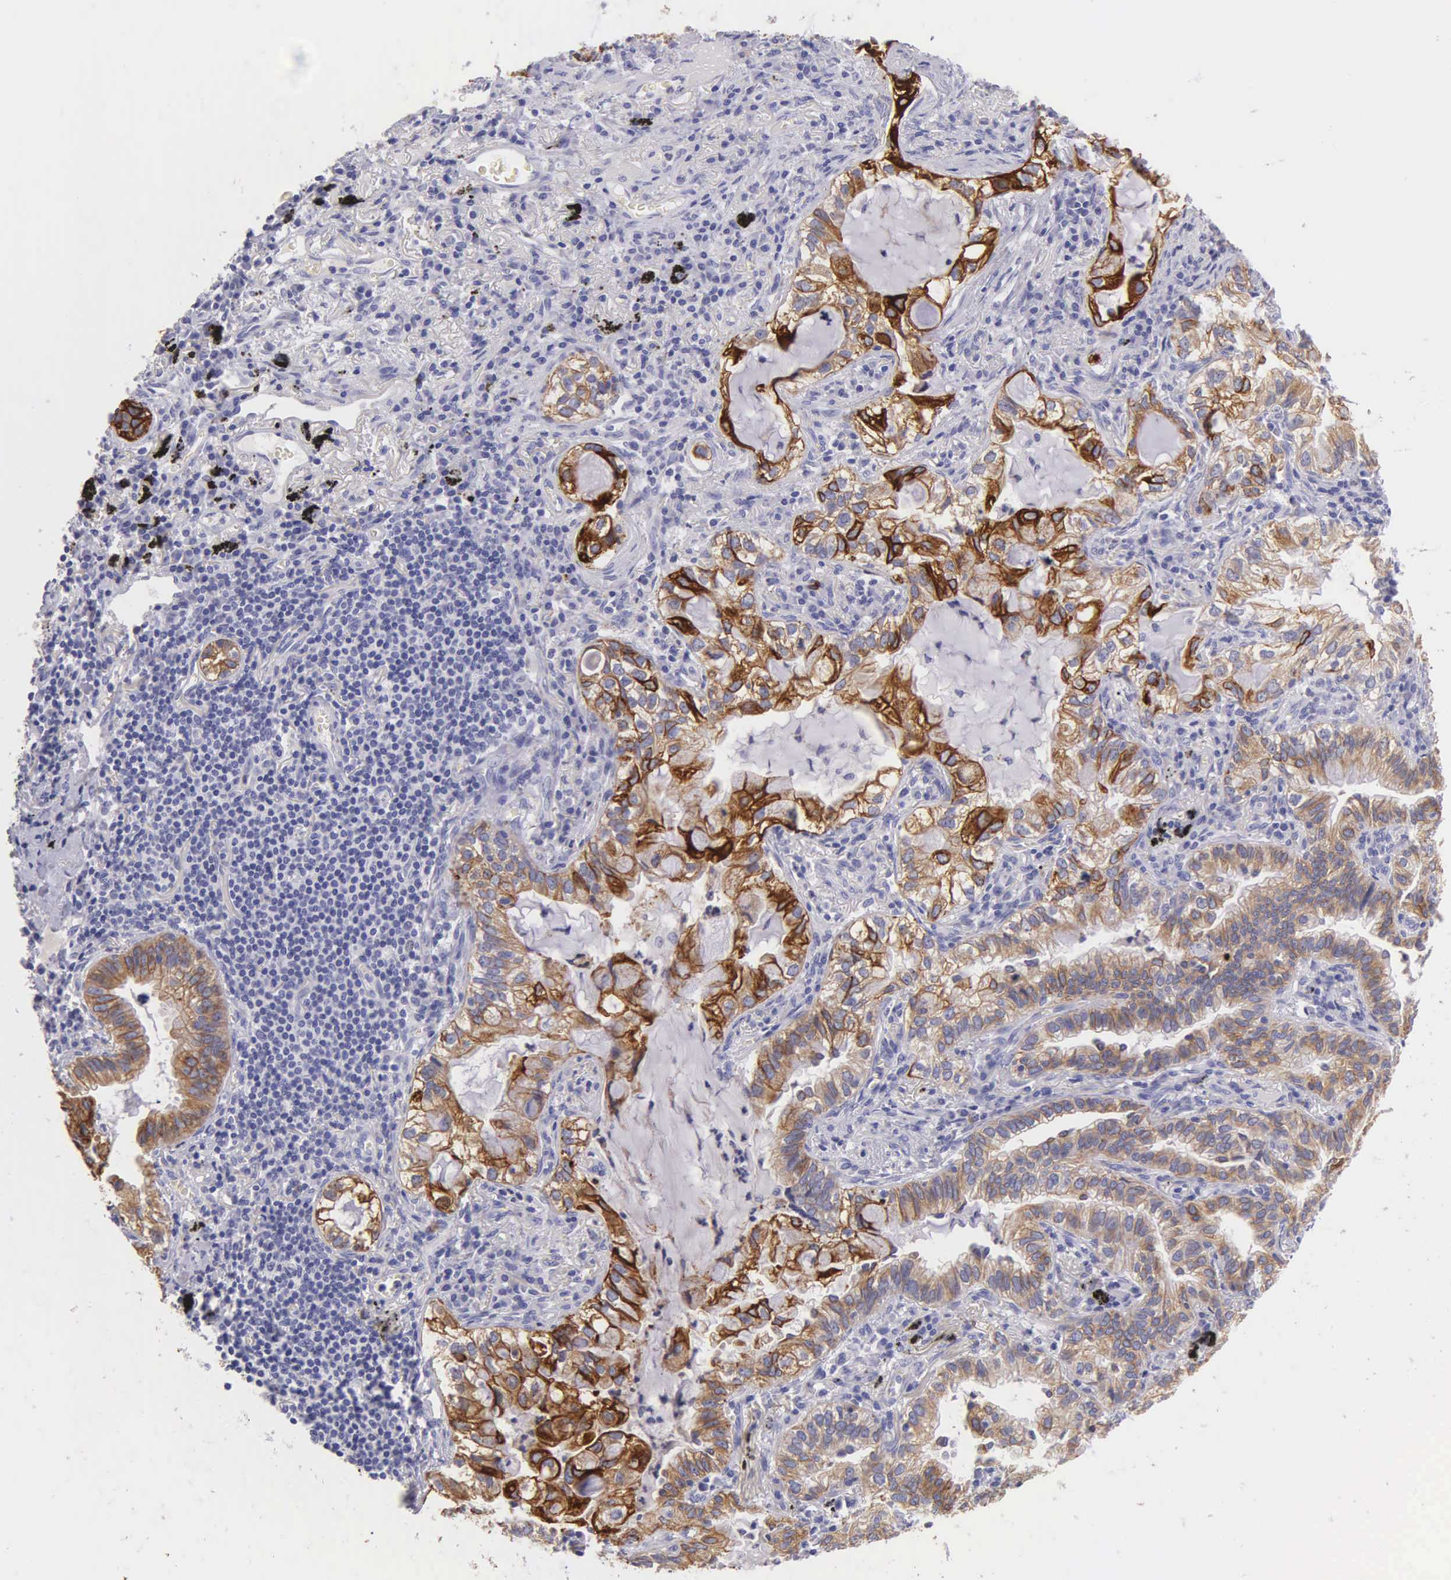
{"staining": {"intensity": "moderate", "quantity": ">75%", "location": "cytoplasmic/membranous"}, "tissue": "lung cancer", "cell_type": "Tumor cells", "image_type": "cancer", "snomed": [{"axis": "morphology", "description": "Adenocarcinoma, NOS"}, {"axis": "topography", "description": "Lung"}], "caption": "IHC staining of lung adenocarcinoma, which demonstrates medium levels of moderate cytoplasmic/membranous expression in approximately >75% of tumor cells indicating moderate cytoplasmic/membranous protein staining. The staining was performed using DAB (brown) for protein detection and nuclei were counterstained in hematoxylin (blue).", "gene": "KRT17", "patient": {"sex": "female", "age": 50}}